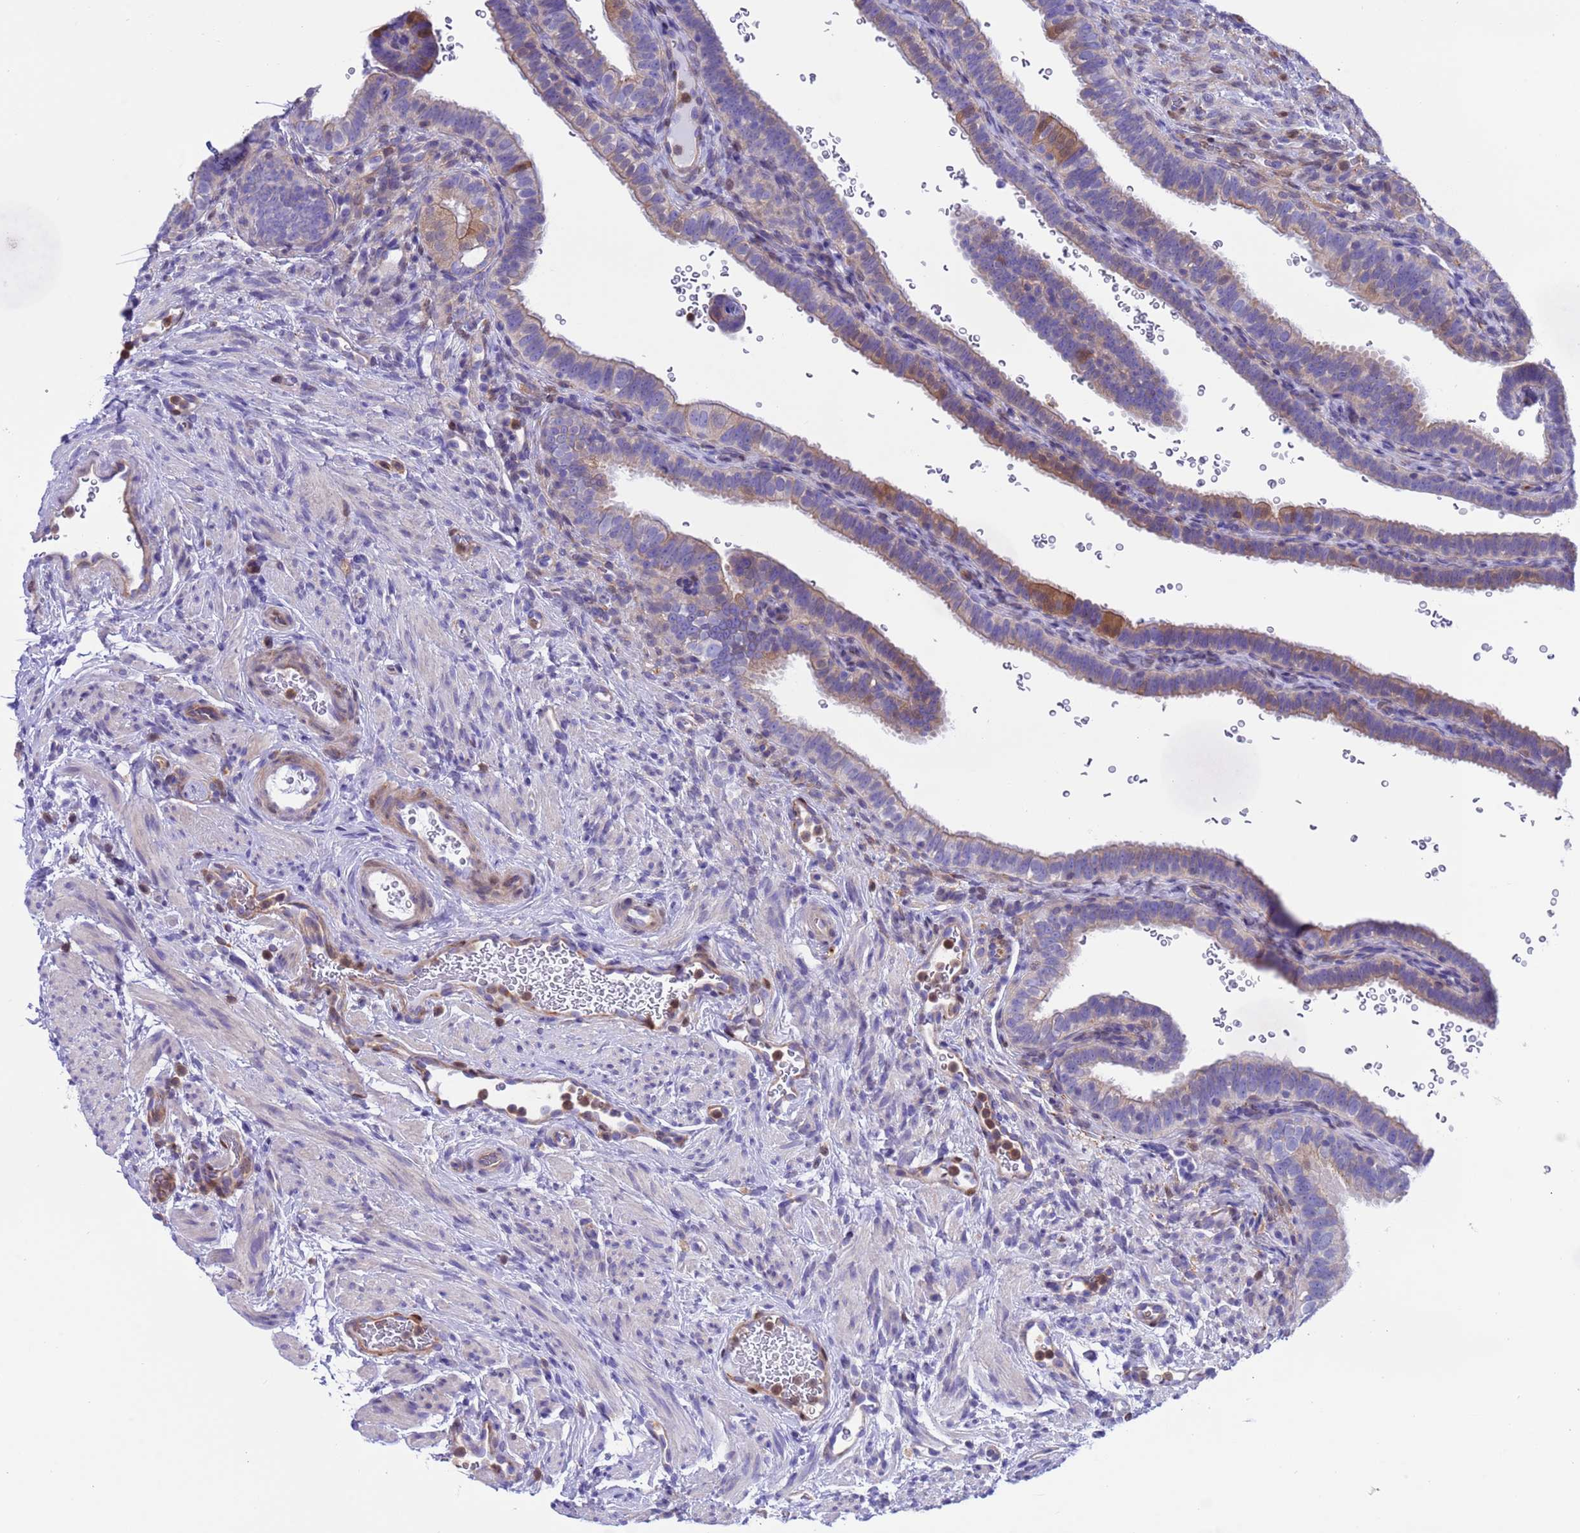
{"staining": {"intensity": "moderate", "quantity": "<25%", "location": "cytoplasmic/membranous,nuclear"}, "tissue": "fallopian tube", "cell_type": "Glandular cells", "image_type": "normal", "snomed": [{"axis": "morphology", "description": "Normal tissue, NOS"}, {"axis": "topography", "description": "Fallopian tube"}], "caption": "Immunohistochemistry histopathology image of normal fallopian tube: human fallopian tube stained using immunohistochemistry shows low levels of moderate protein expression localized specifically in the cytoplasmic/membranous,nuclear of glandular cells, appearing as a cytoplasmic/membranous,nuclear brown color.", "gene": "C6orf47", "patient": {"sex": "female", "age": 41}}